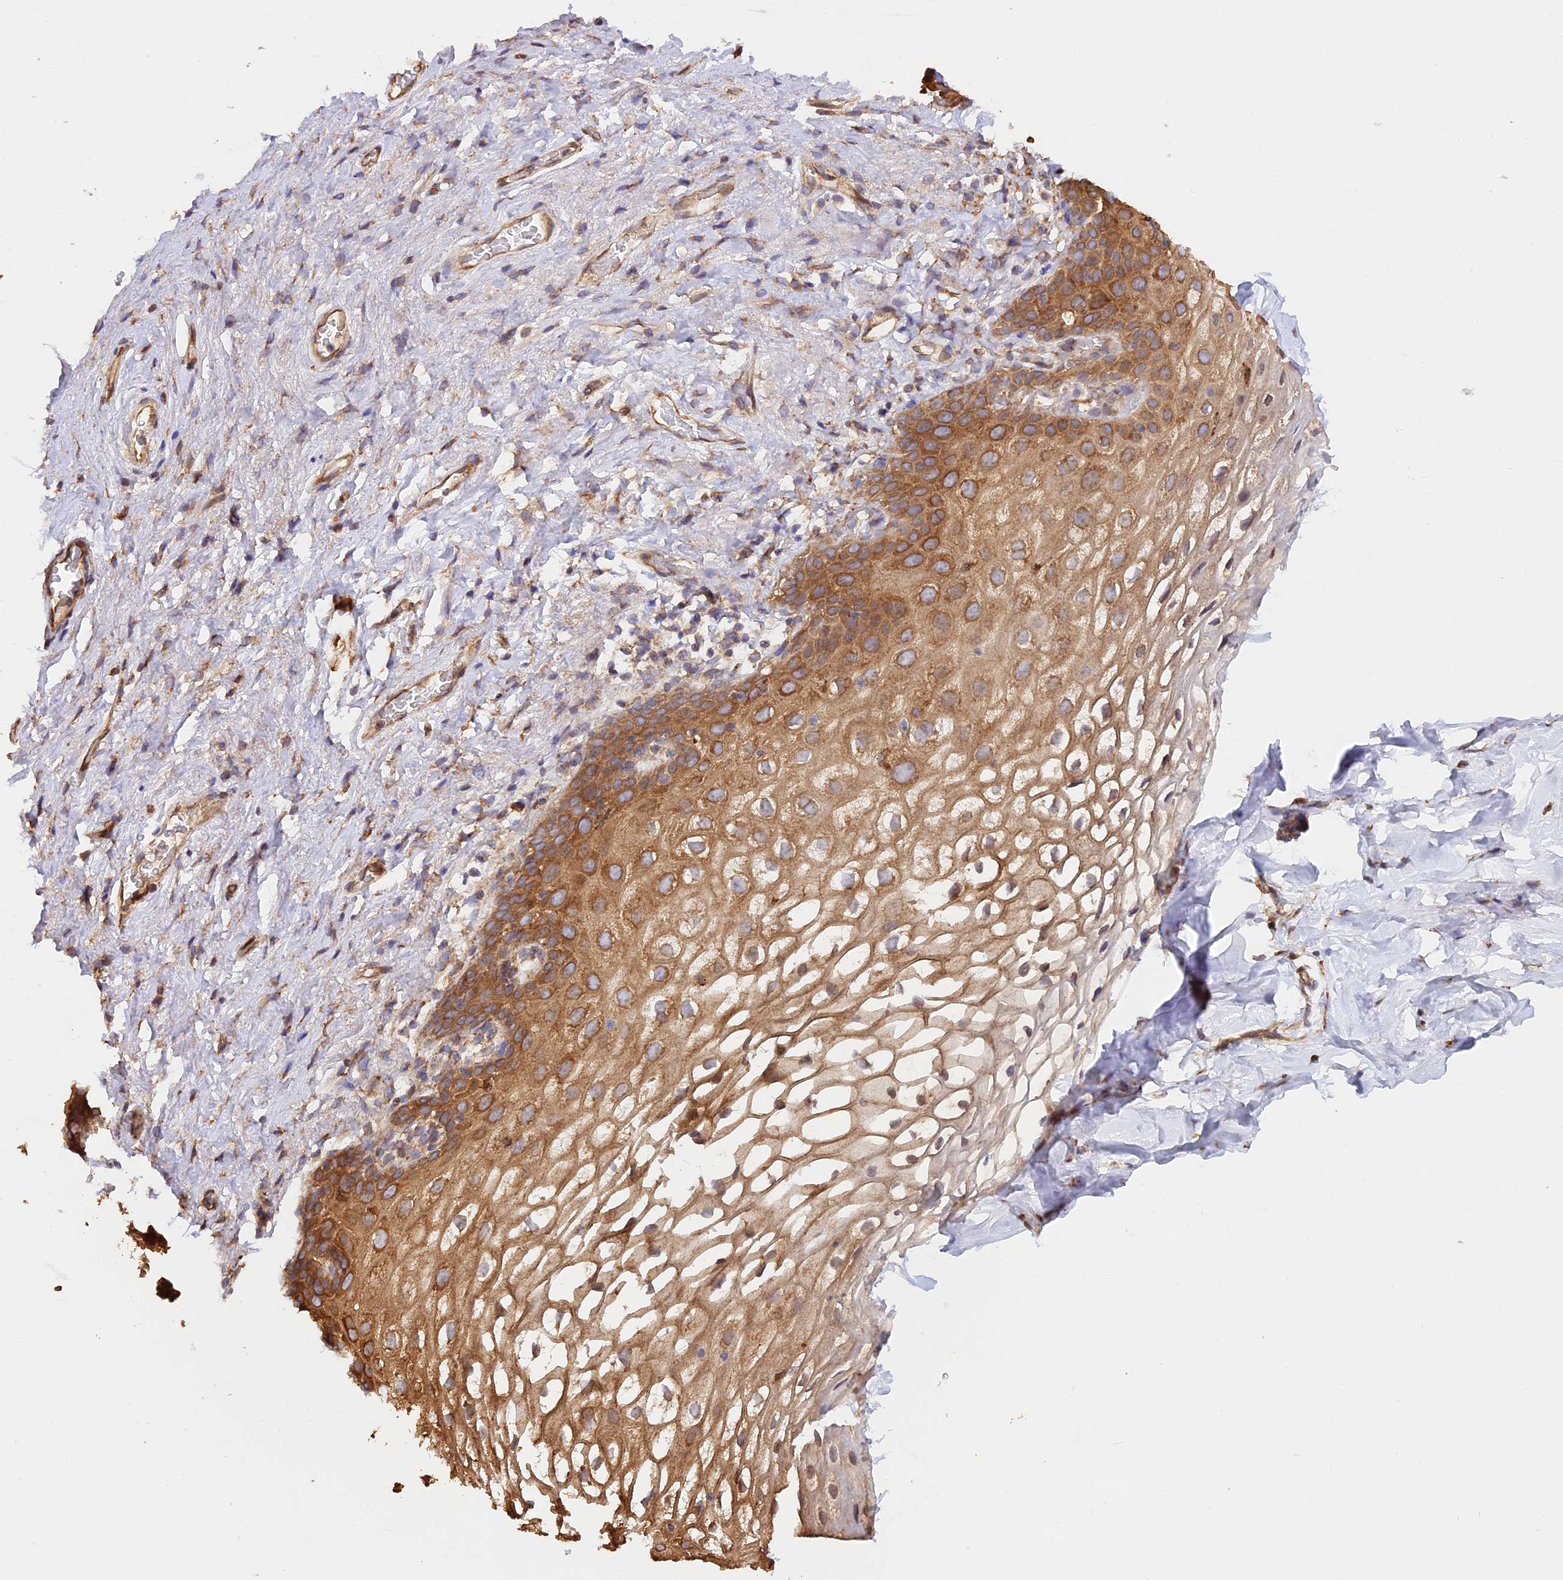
{"staining": {"intensity": "strong", "quantity": "25%-75%", "location": "cytoplasmic/membranous"}, "tissue": "vagina", "cell_type": "Squamous epithelial cells", "image_type": "normal", "snomed": [{"axis": "morphology", "description": "Normal tissue, NOS"}, {"axis": "topography", "description": "Vagina"}, {"axis": "topography", "description": "Peripheral nerve tissue"}], "caption": "A photomicrograph of human vagina stained for a protein reveals strong cytoplasmic/membranous brown staining in squamous epithelial cells. The staining was performed using DAB to visualize the protein expression in brown, while the nuclei were stained in blue with hematoxylin (Magnification: 20x).", "gene": "RPL5", "patient": {"sex": "female", "age": 71}}